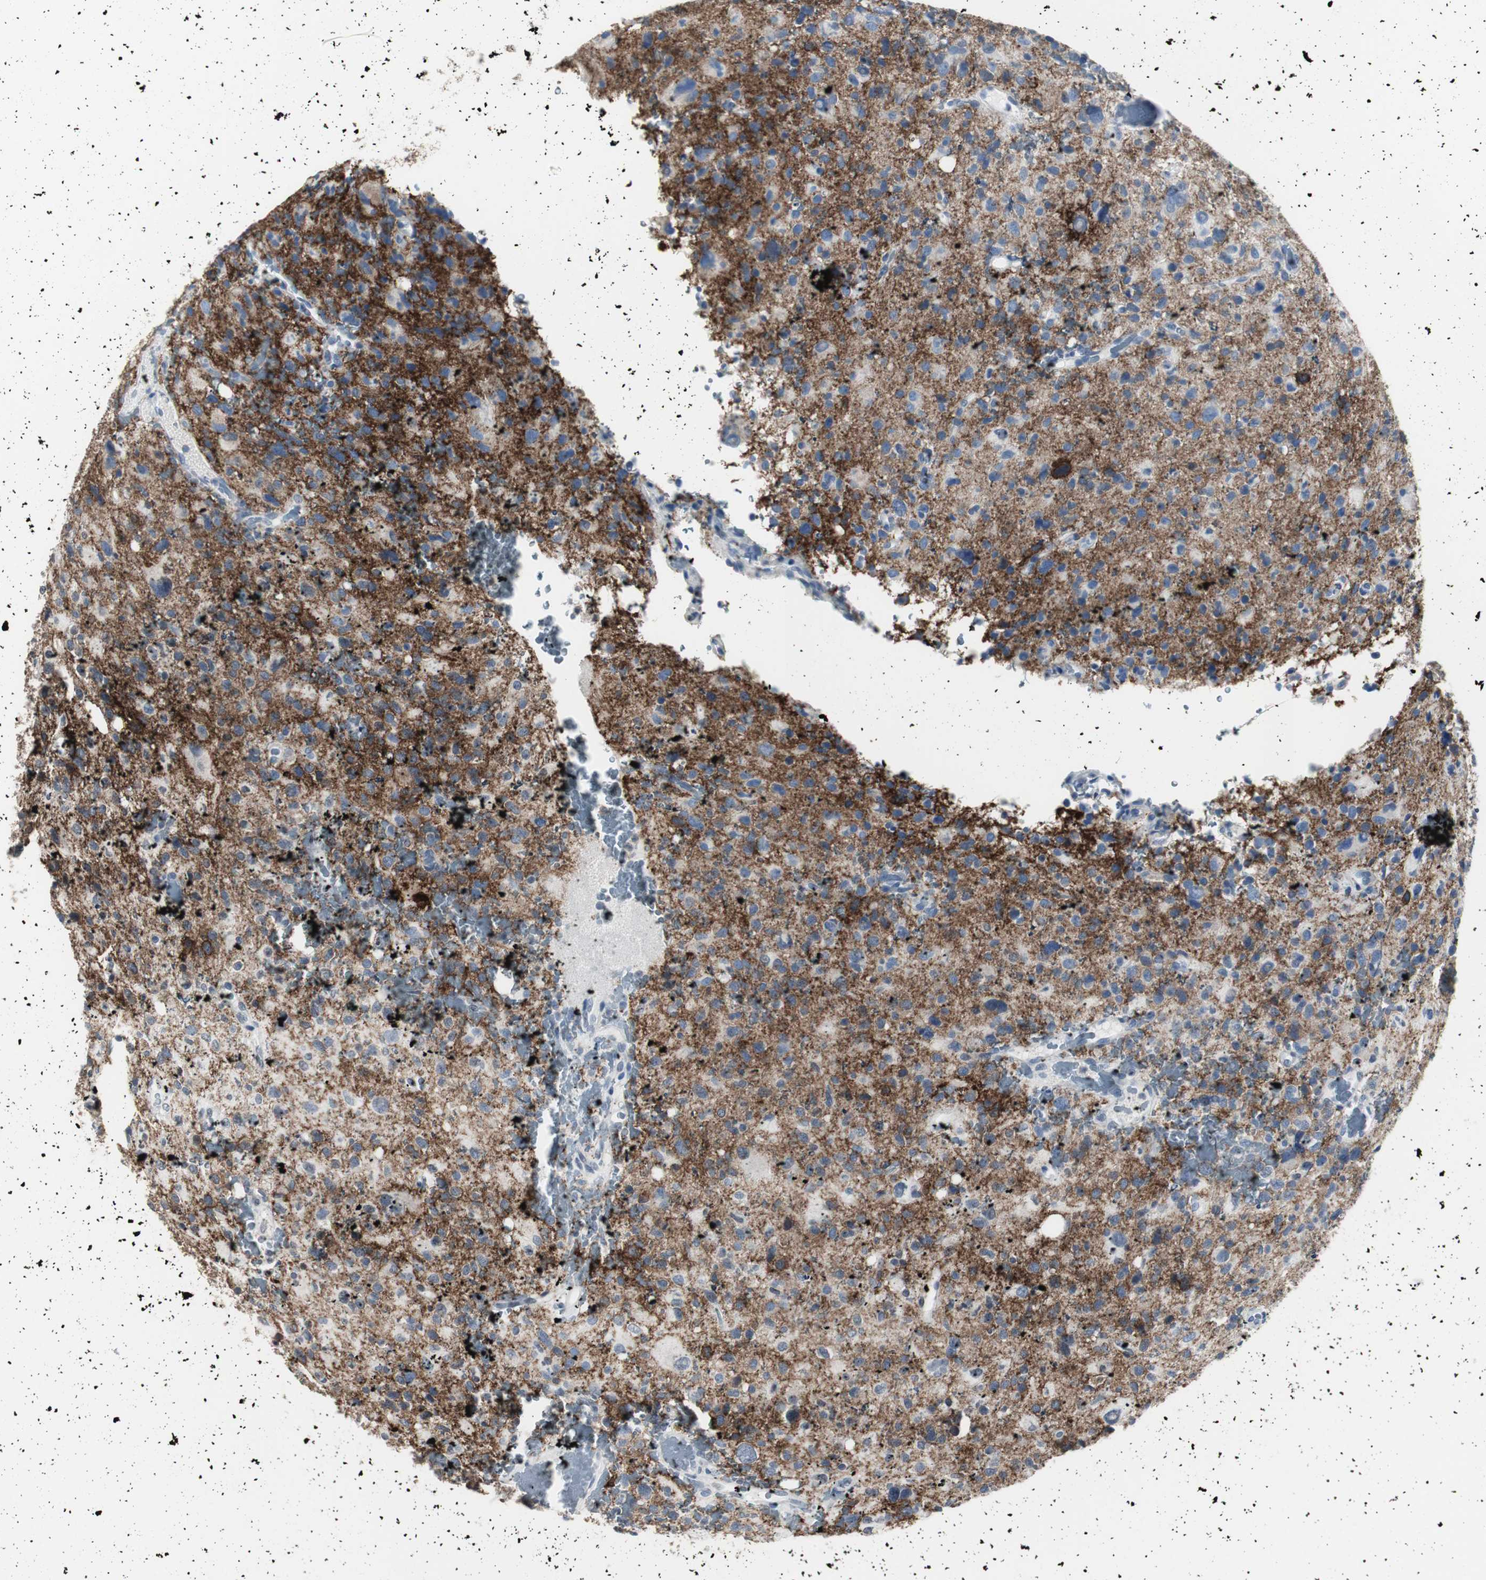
{"staining": {"intensity": "weak", "quantity": "25%-75%", "location": "cytoplasmic/membranous"}, "tissue": "glioma", "cell_type": "Tumor cells", "image_type": "cancer", "snomed": [{"axis": "morphology", "description": "Glioma, malignant, High grade"}, {"axis": "topography", "description": "Brain"}], "caption": "Tumor cells exhibit low levels of weak cytoplasmic/membranous expression in approximately 25%-75% of cells in human malignant glioma (high-grade).", "gene": "GAP43", "patient": {"sex": "male", "age": 48}}